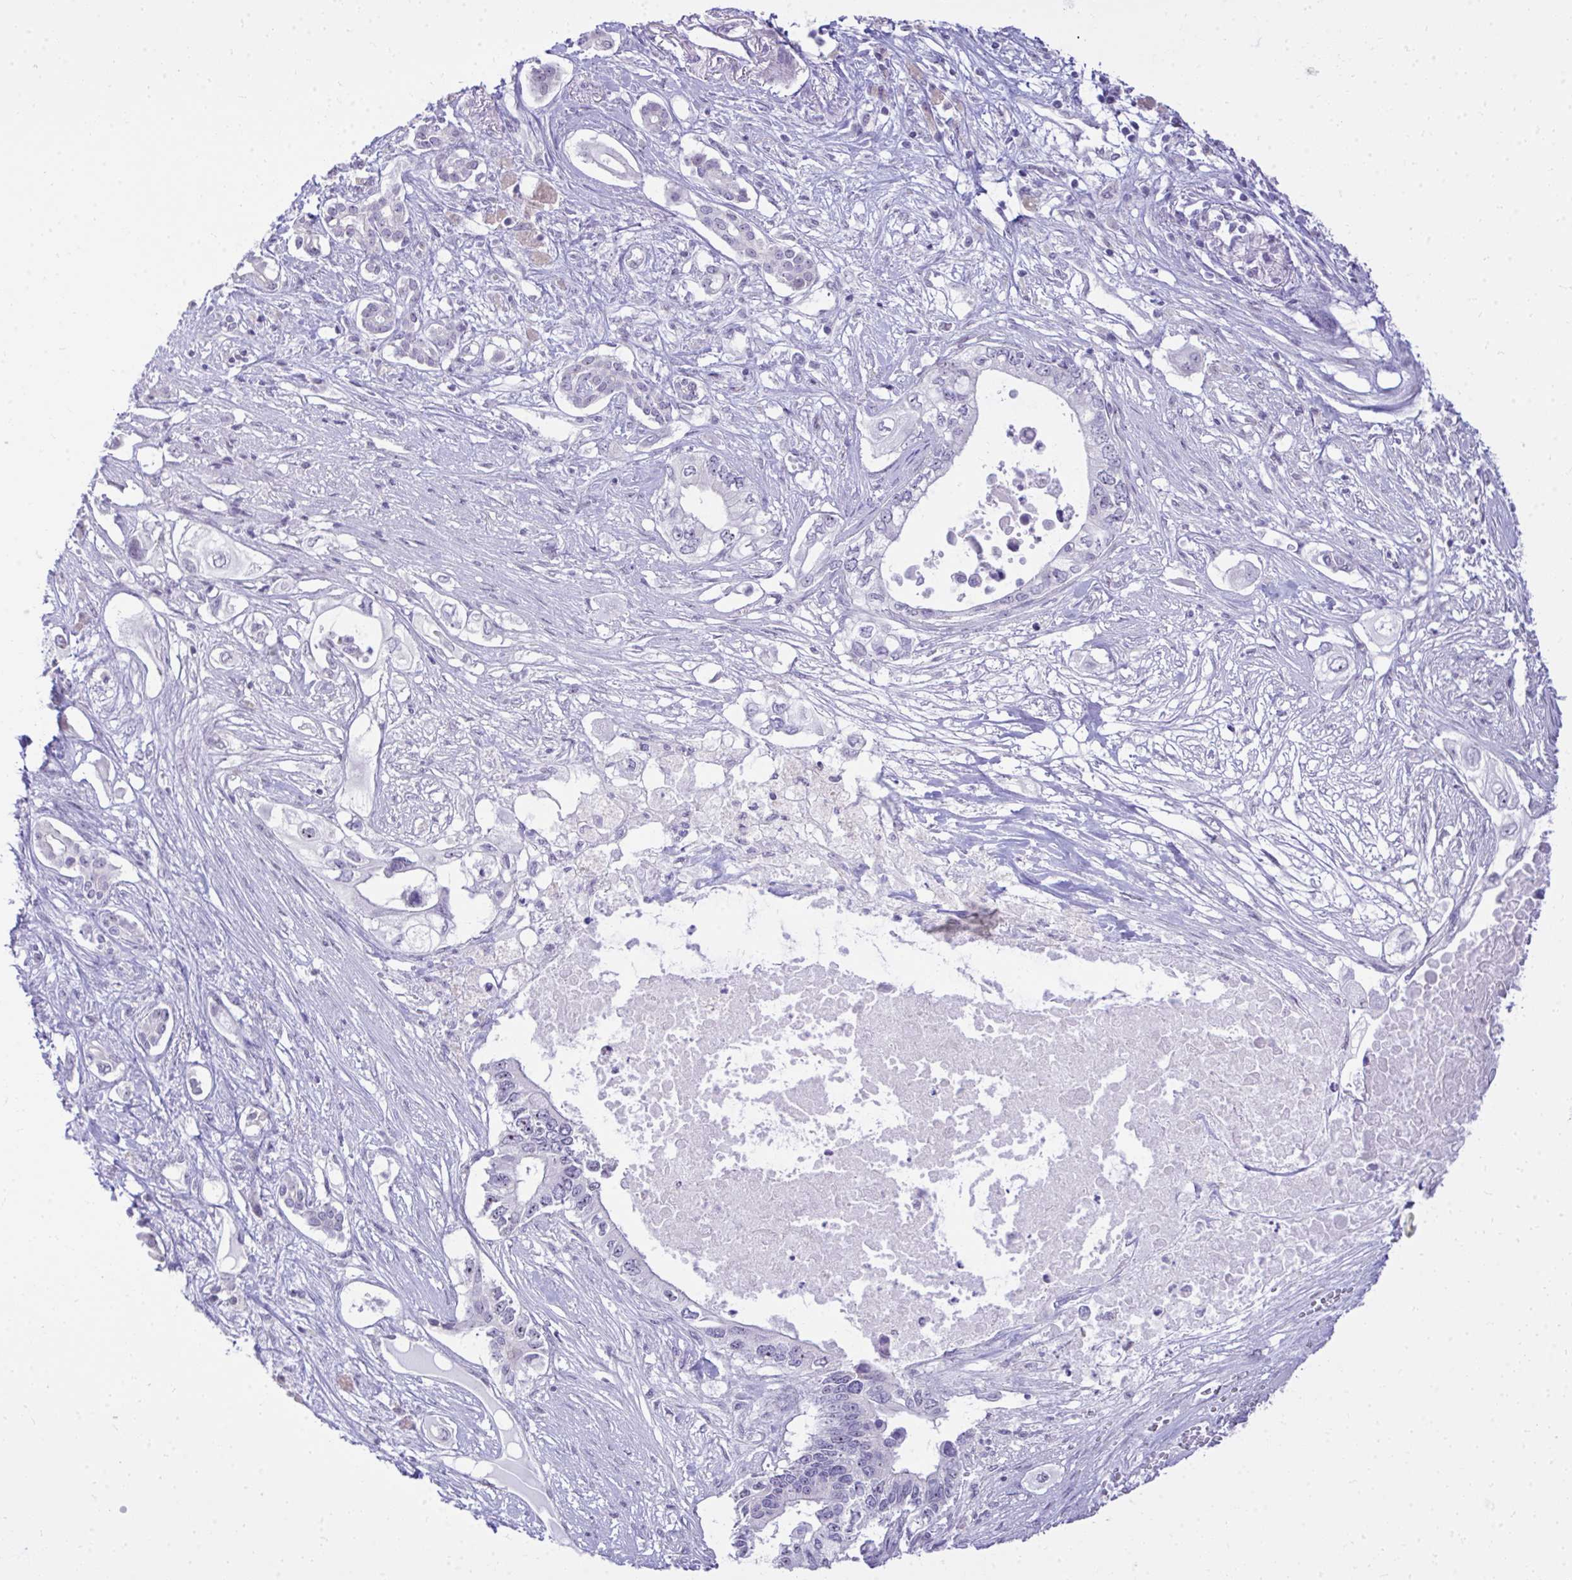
{"staining": {"intensity": "negative", "quantity": "none", "location": "none"}, "tissue": "pancreatic cancer", "cell_type": "Tumor cells", "image_type": "cancer", "snomed": [{"axis": "morphology", "description": "Adenocarcinoma, NOS"}, {"axis": "topography", "description": "Pancreas"}], "caption": "Image shows no significant protein staining in tumor cells of pancreatic cancer (adenocarcinoma).", "gene": "EID3", "patient": {"sex": "female", "age": 63}}